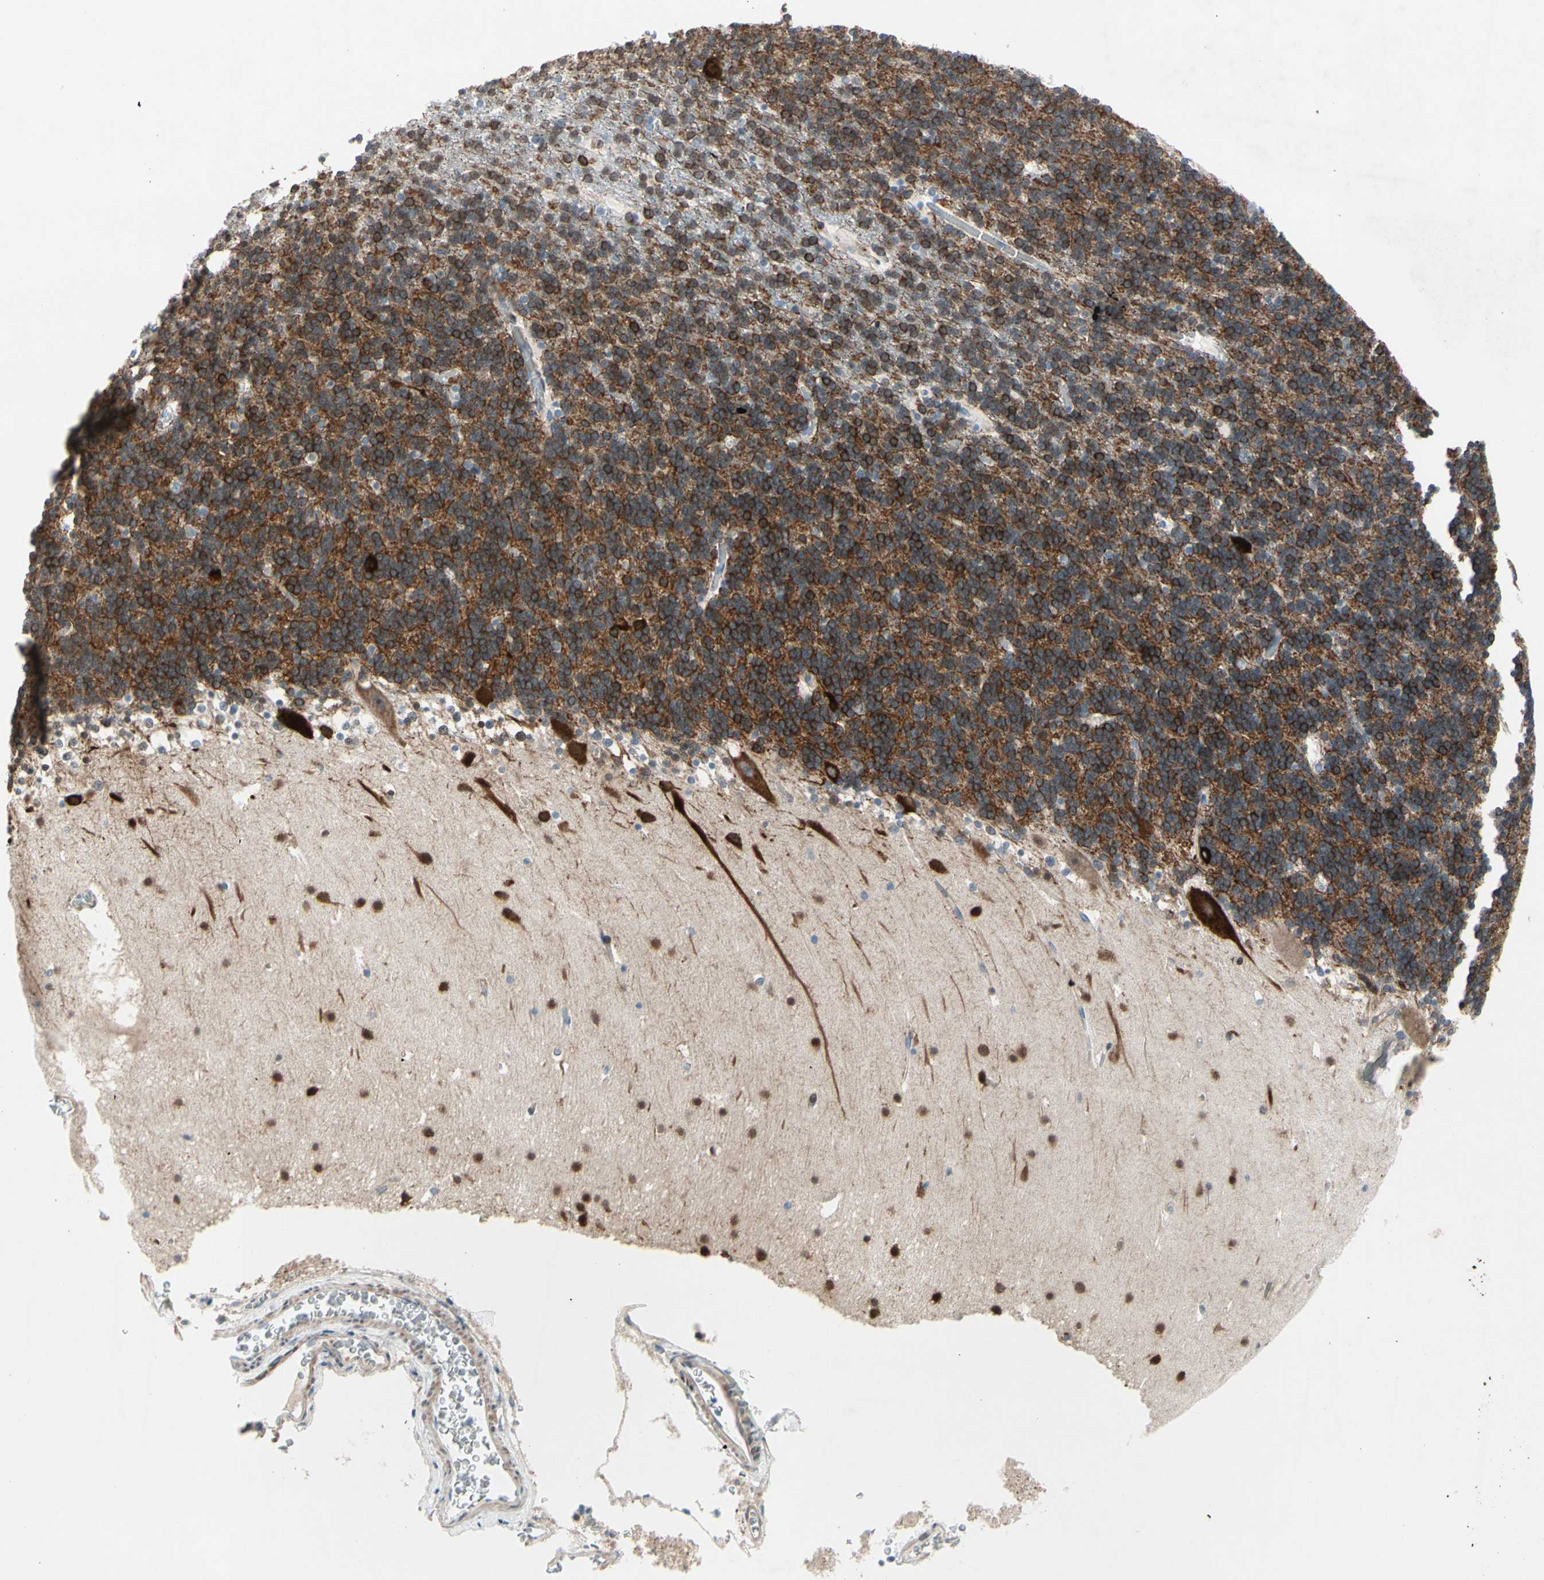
{"staining": {"intensity": "strong", "quantity": ">75%", "location": "cytoplasmic/membranous"}, "tissue": "cerebellum", "cell_type": "Cells in granular layer", "image_type": "normal", "snomed": [{"axis": "morphology", "description": "Normal tissue, NOS"}, {"axis": "topography", "description": "Cerebellum"}], "caption": "Unremarkable cerebellum shows strong cytoplasmic/membranous positivity in about >75% of cells in granular layer.", "gene": "MAP2", "patient": {"sex": "male", "age": 45}}